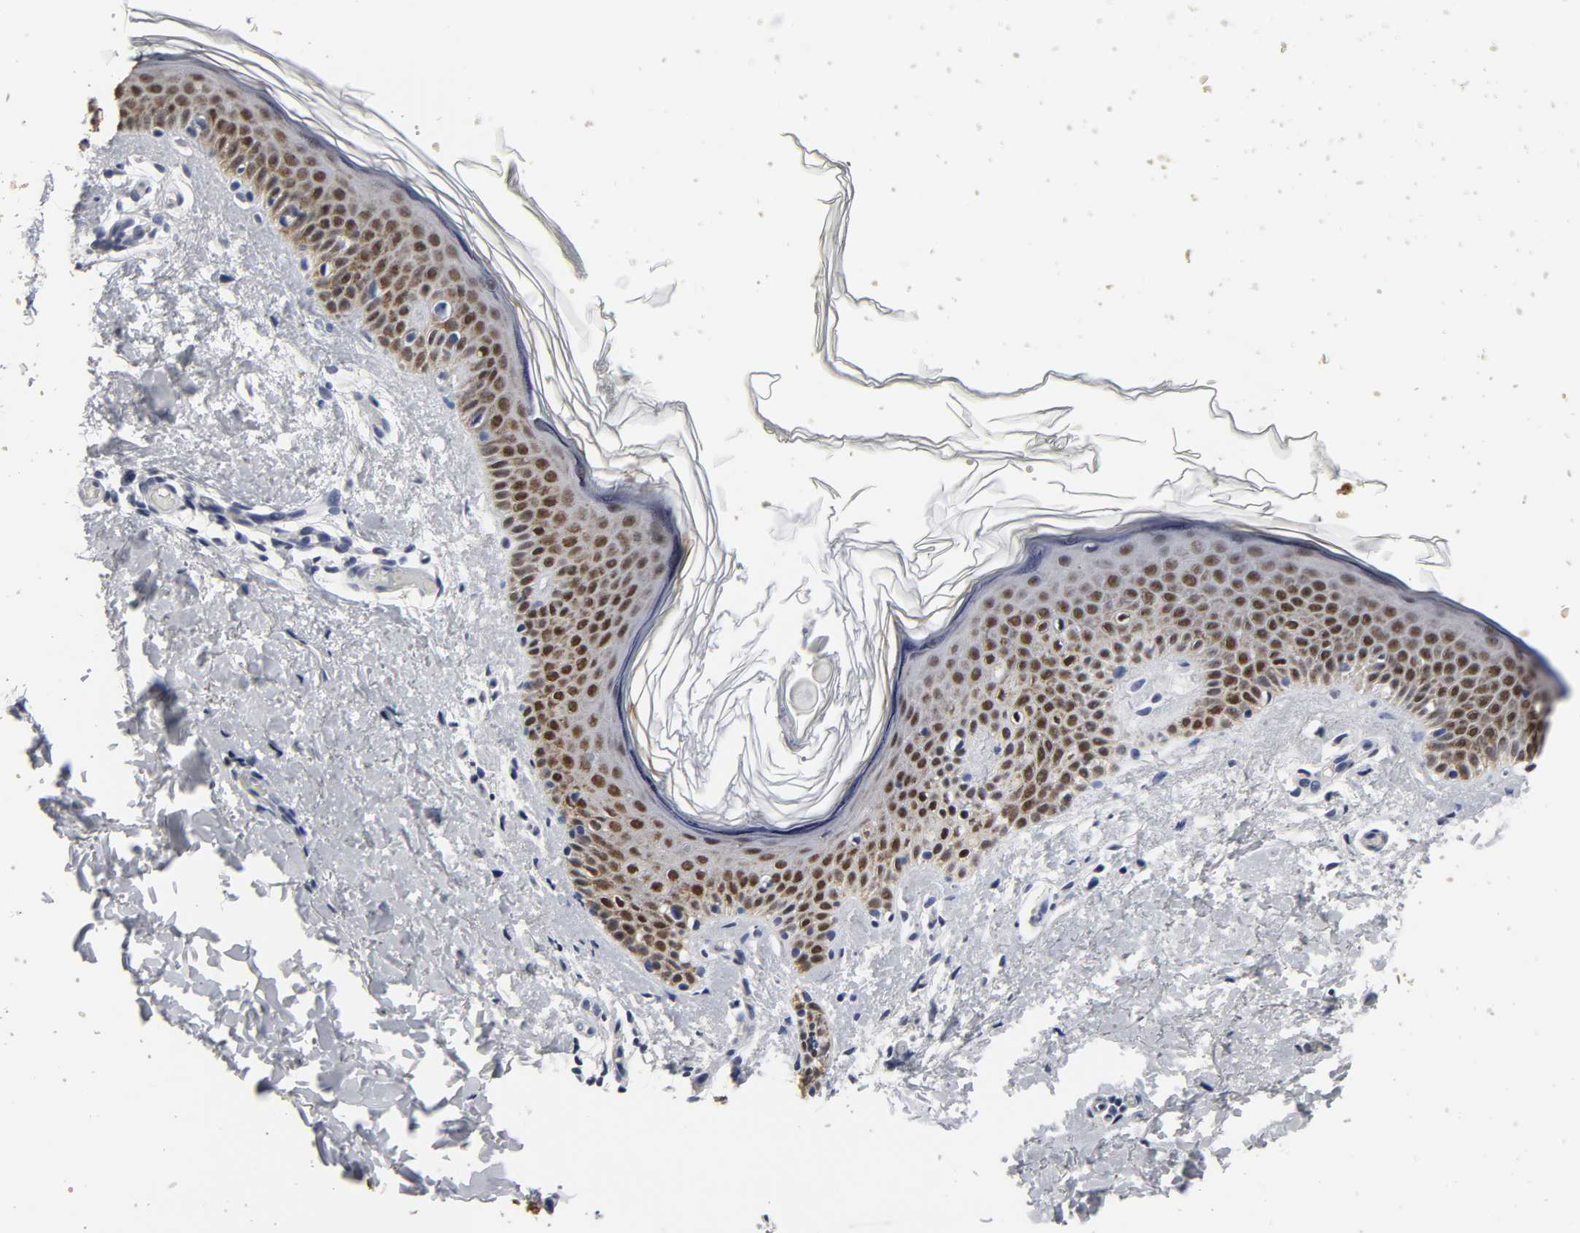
{"staining": {"intensity": "negative", "quantity": "none", "location": "none"}, "tissue": "skin", "cell_type": "Fibroblasts", "image_type": "normal", "snomed": [{"axis": "morphology", "description": "Normal tissue, NOS"}, {"axis": "topography", "description": "Skin"}], "caption": "Histopathology image shows no significant protein positivity in fibroblasts of benign skin. (Brightfield microscopy of DAB (3,3'-diaminobenzidine) IHC at high magnification).", "gene": "GRHL2", "patient": {"sex": "female", "age": 56}}